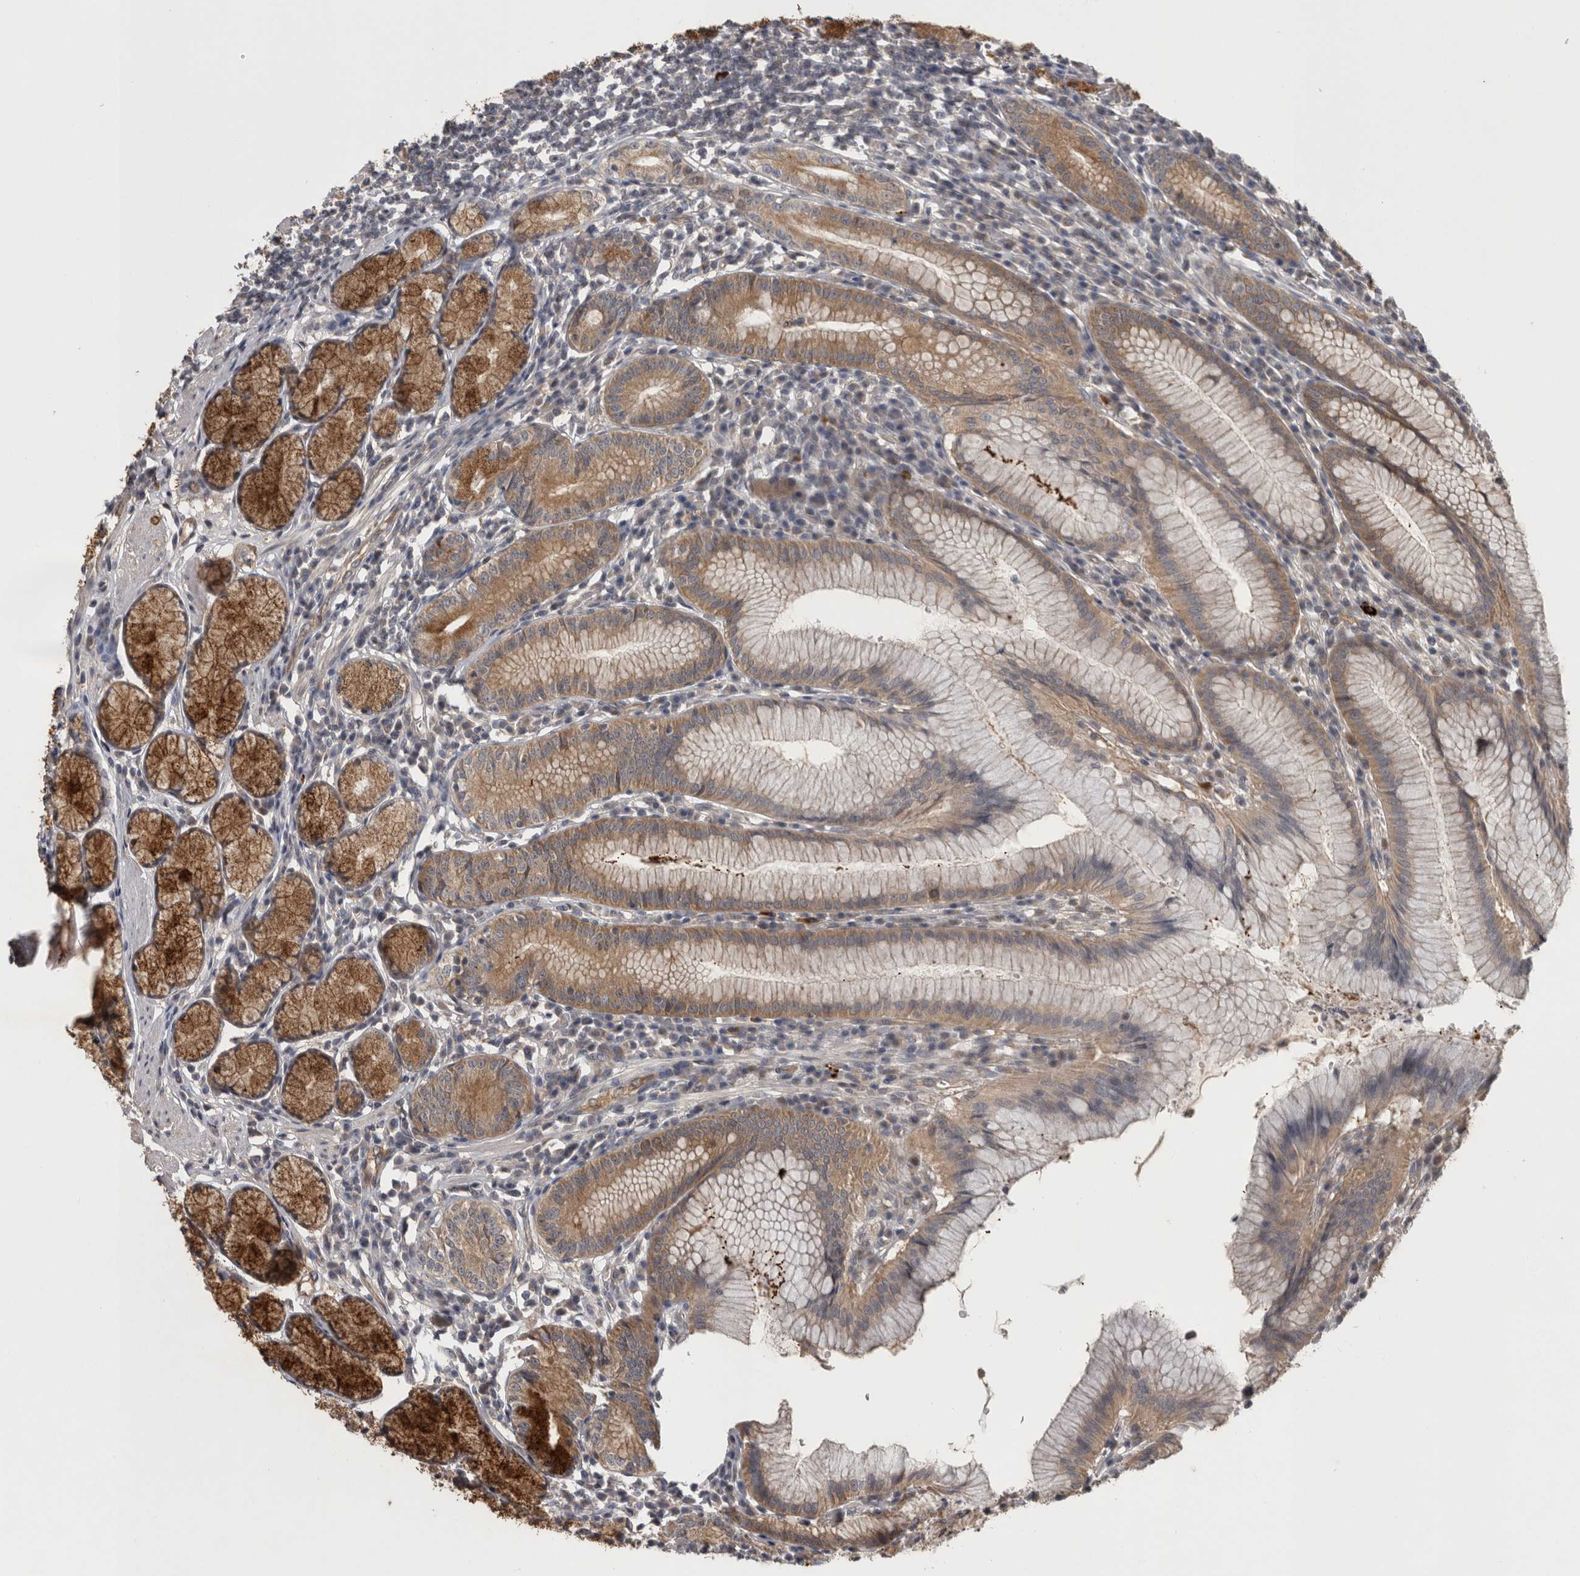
{"staining": {"intensity": "moderate", "quantity": ">75%", "location": "cytoplasmic/membranous"}, "tissue": "stomach", "cell_type": "Glandular cells", "image_type": "normal", "snomed": [{"axis": "morphology", "description": "Normal tissue, NOS"}, {"axis": "topography", "description": "Stomach"}], "caption": "Moderate cytoplasmic/membranous staining for a protein is present in about >75% of glandular cells of normal stomach using immunohistochemistry (IHC).", "gene": "TRMT61B", "patient": {"sex": "male", "age": 55}}